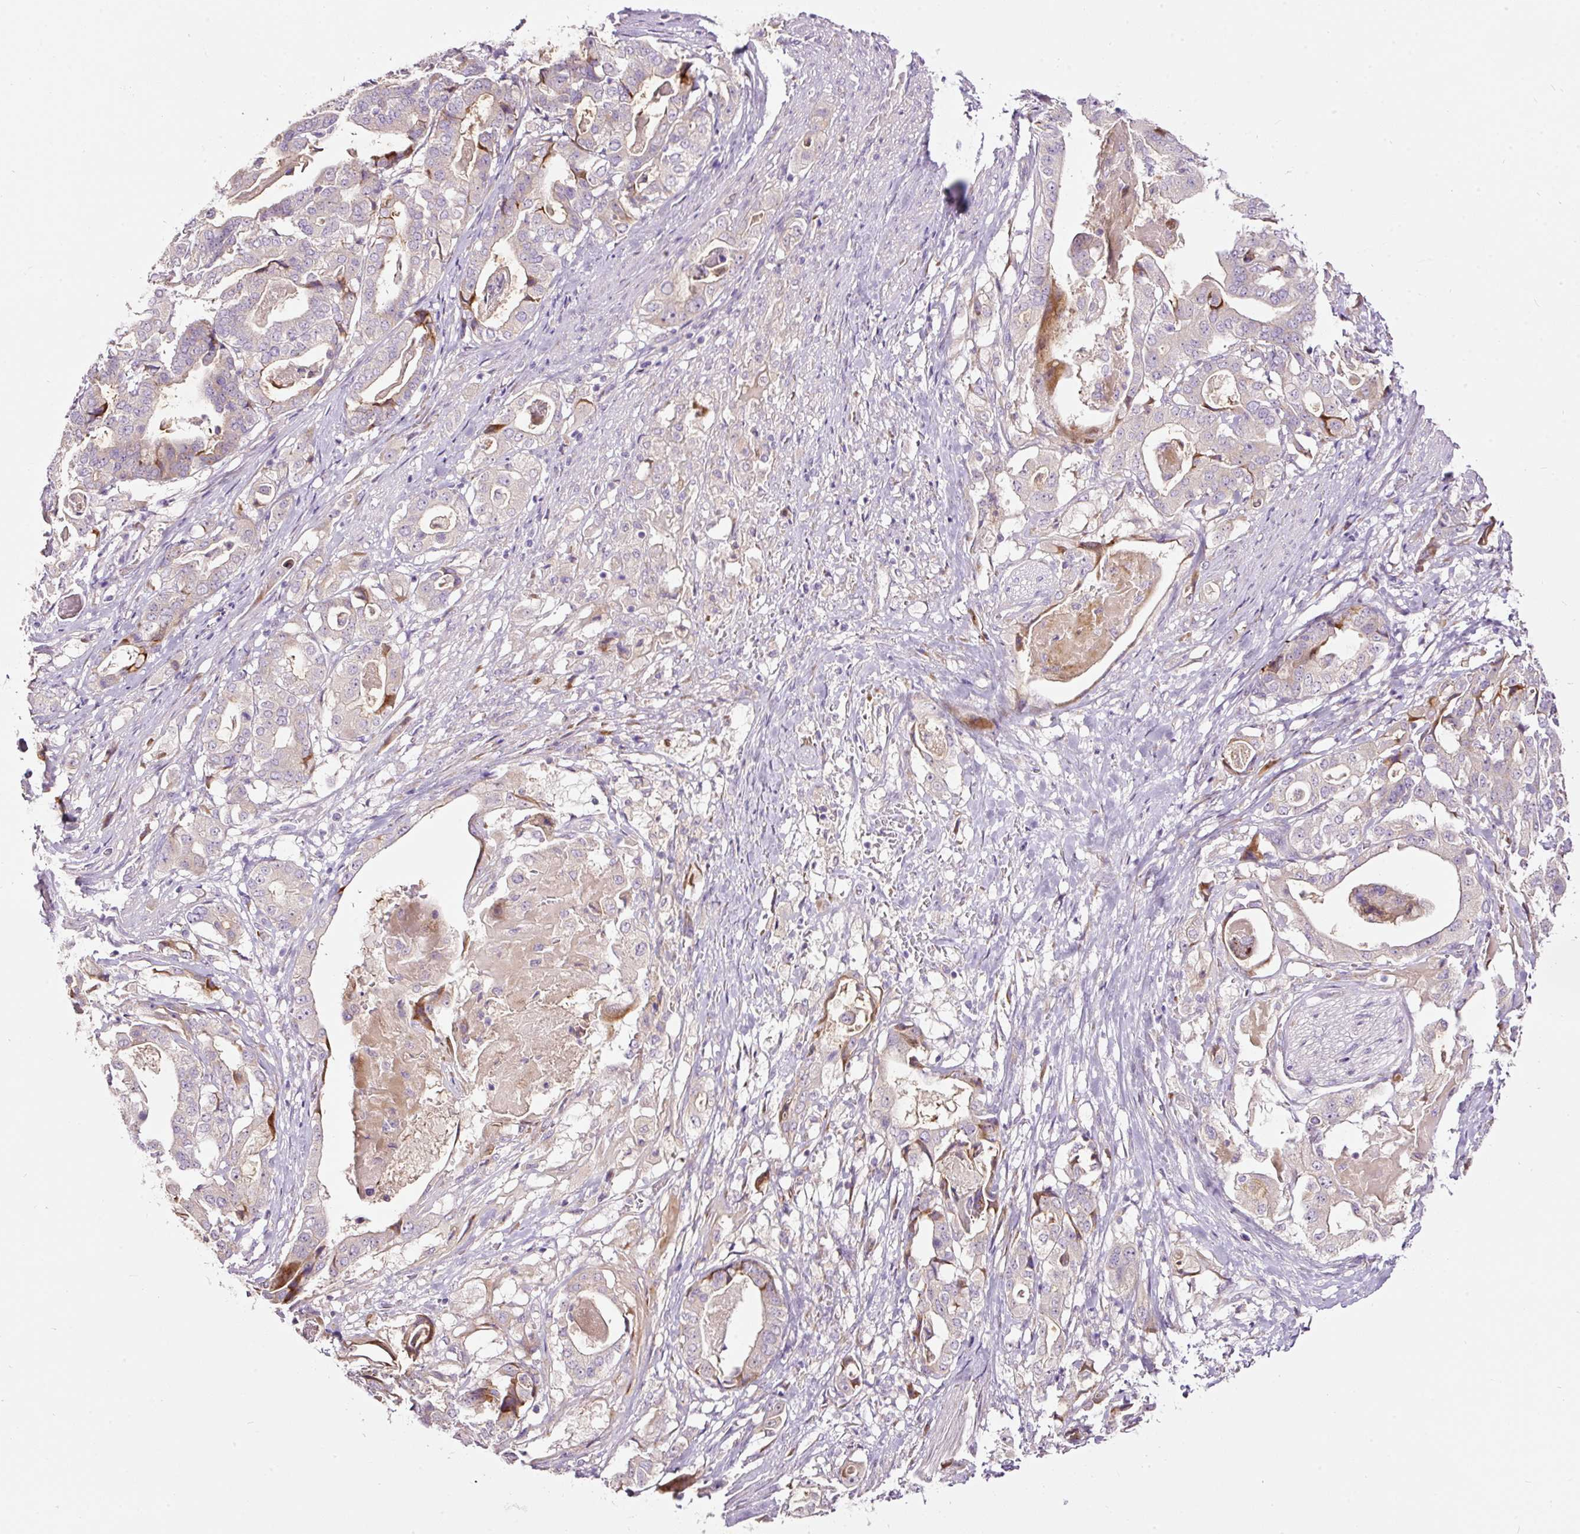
{"staining": {"intensity": "negative", "quantity": "none", "location": "none"}, "tissue": "stomach cancer", "cell_type": "Tumor cells", "image_type": "cancer", "snomed": [{"axis": "morphology", "description": "Adenocarcinoma, NOS"}, {"axis": "topography", "description": "Stomach"}], "caption": "DAB immunohistochemical staining of stomach cancer (adenocarcinoma) reveals no significant expression in tumor cells.", "gene": "RSPO2", "patient": {"sex": "male", "age": 48}}